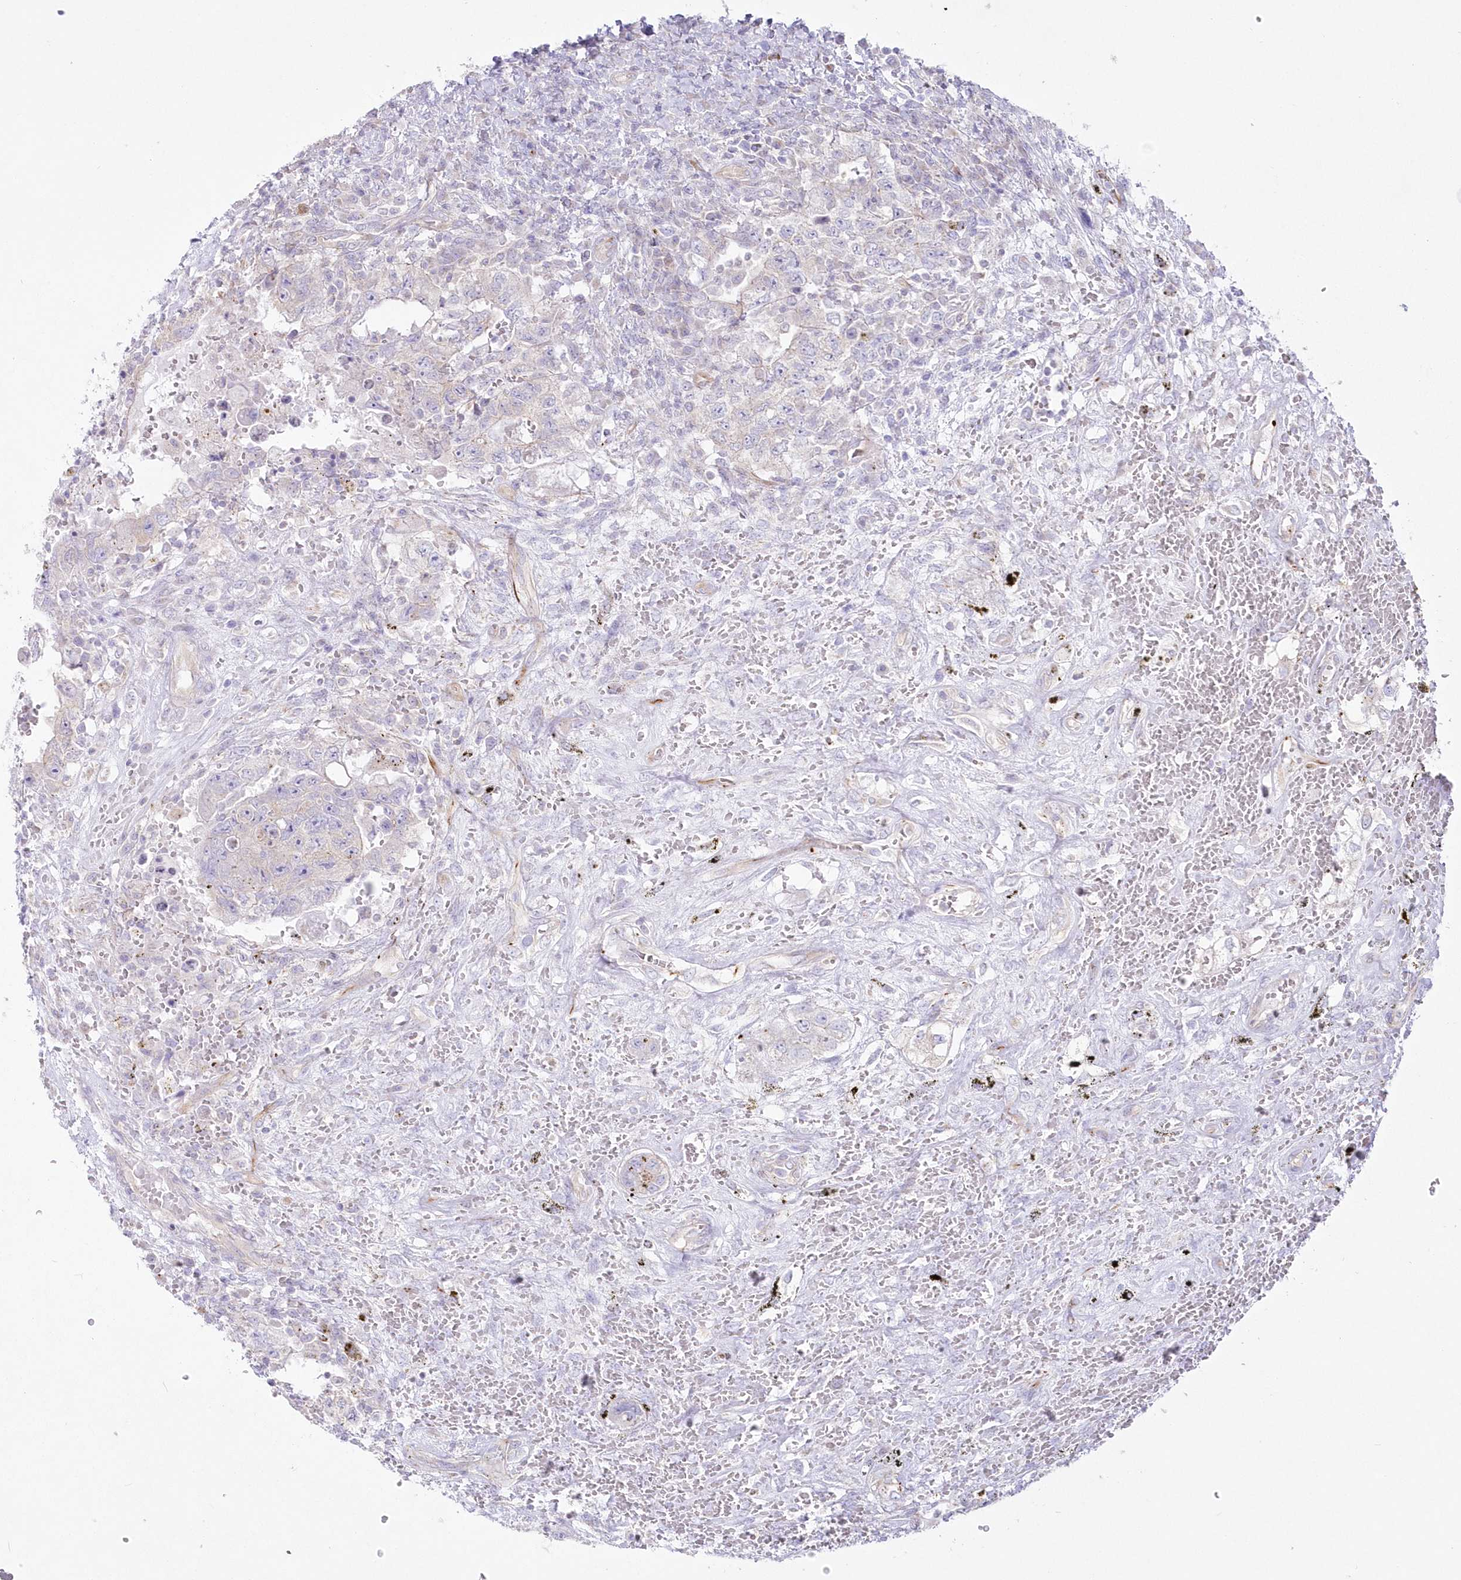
{"staining": {"intensity": "negative", "quantity": "none", "location": "none"}, "tissue": "testis cancer", "cell_type": "Tumor cells", "image_type": "cancer", "snomed": [{"axis": "morphology", "description": "Carcinoma, Embryonal, NOS"}, {"axis": "topography", "description": "Testis"}], "caption": "High magnification brightfield microscopy of testis cancer (embryonal carcinoma) stained with DAB (brown) and counterstained with hematoxylin (blue): tumor cells show no significant staining.", "gene": "ZNF843", "patient": {"sex": "male", "age": 26}}